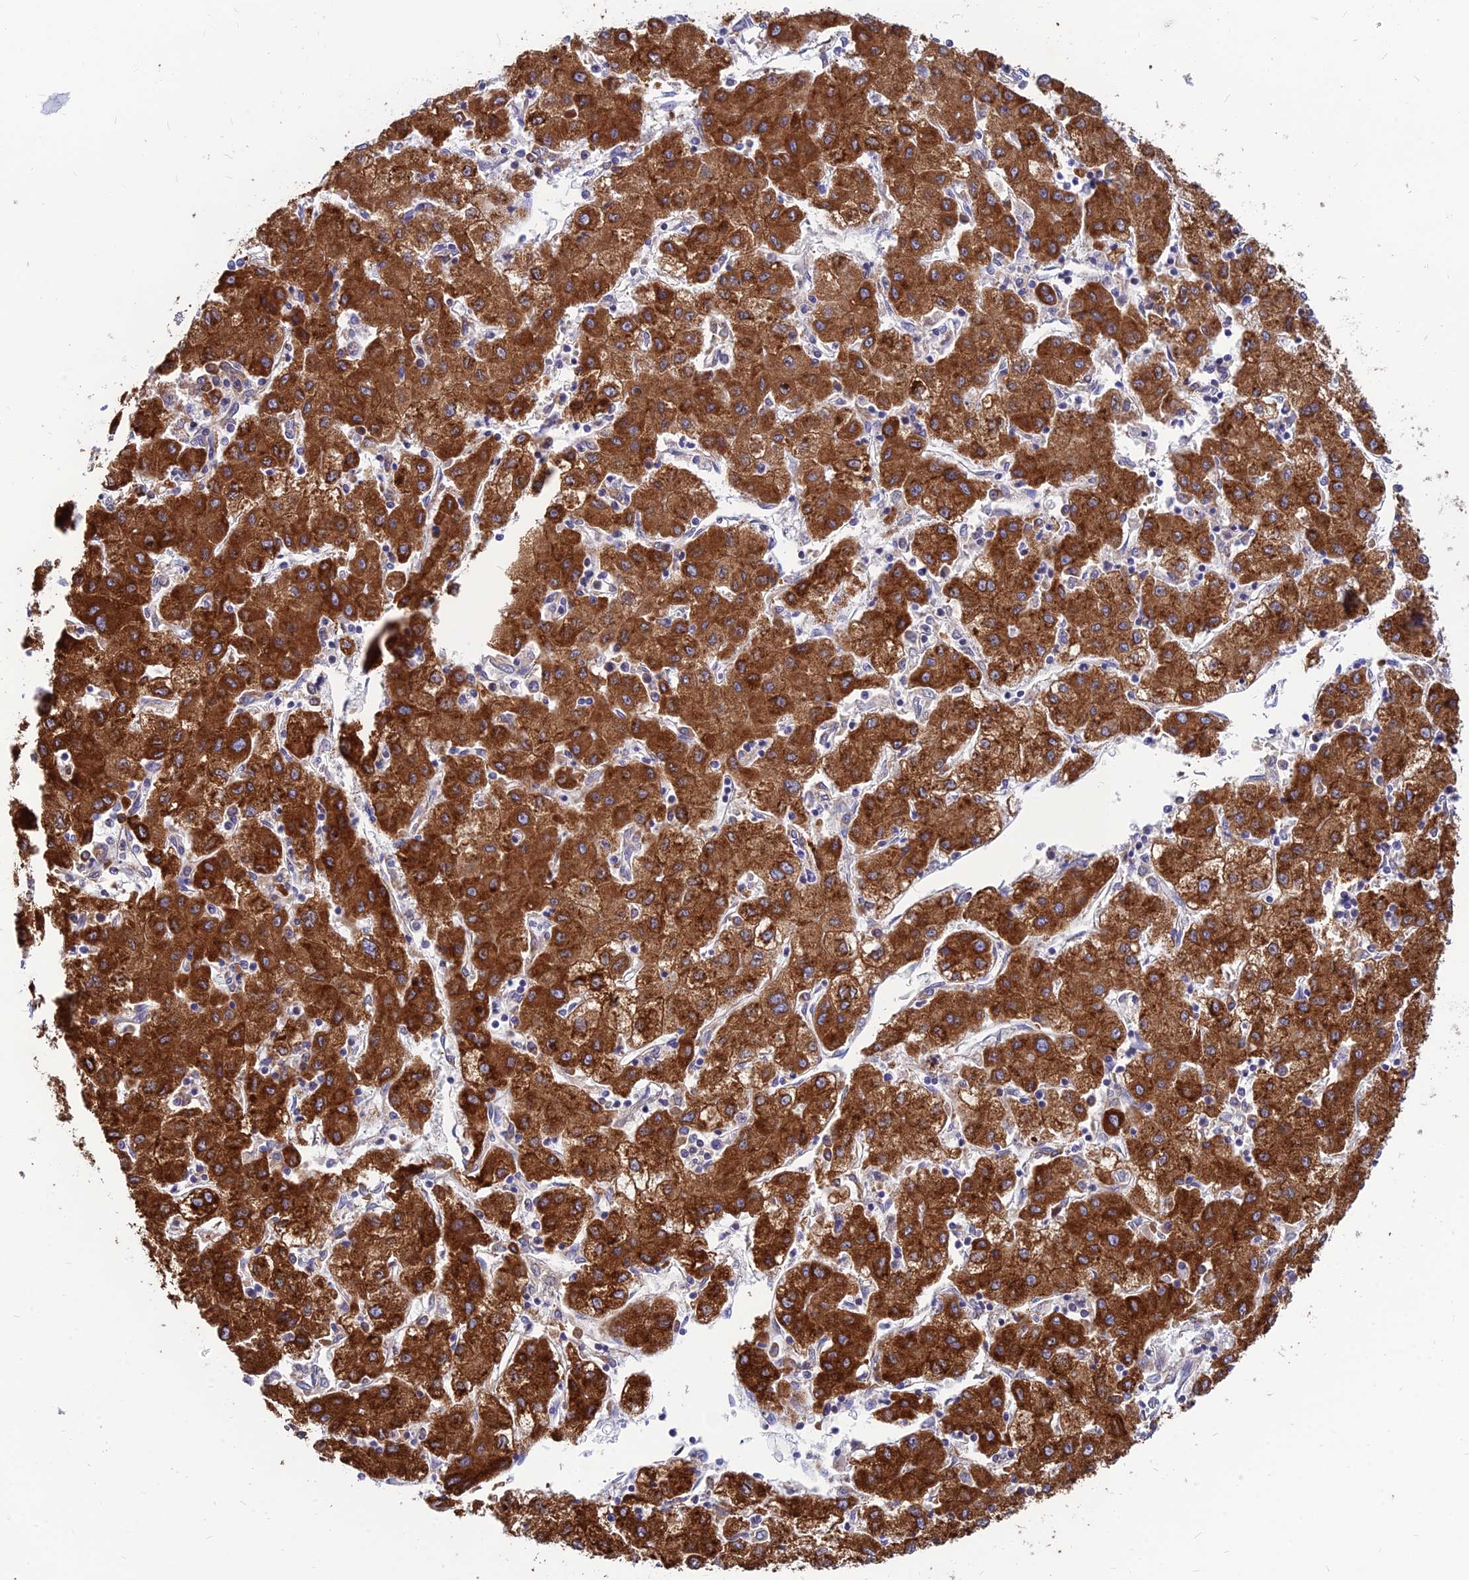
{"staining": {"intensity": "strong", "quantity": ">75%", "location": "cytoplasmic/membranous"}, "tissue": "liver cancer", "cell_type": "Tumor cells", "image_type": "cancer", "snomed": [{"axis": "morphology", "description": "Carcinoma, Hepatocellular, NOS"}, {"axis": "topography", "description": "Liver"}], "caption": "Hepatocellular carcinoma (liver) stained with a protein marker shows strong staining in tumor cells.", "gene": "CCT6B", "patient": {"sex": "male", "age": 72}}